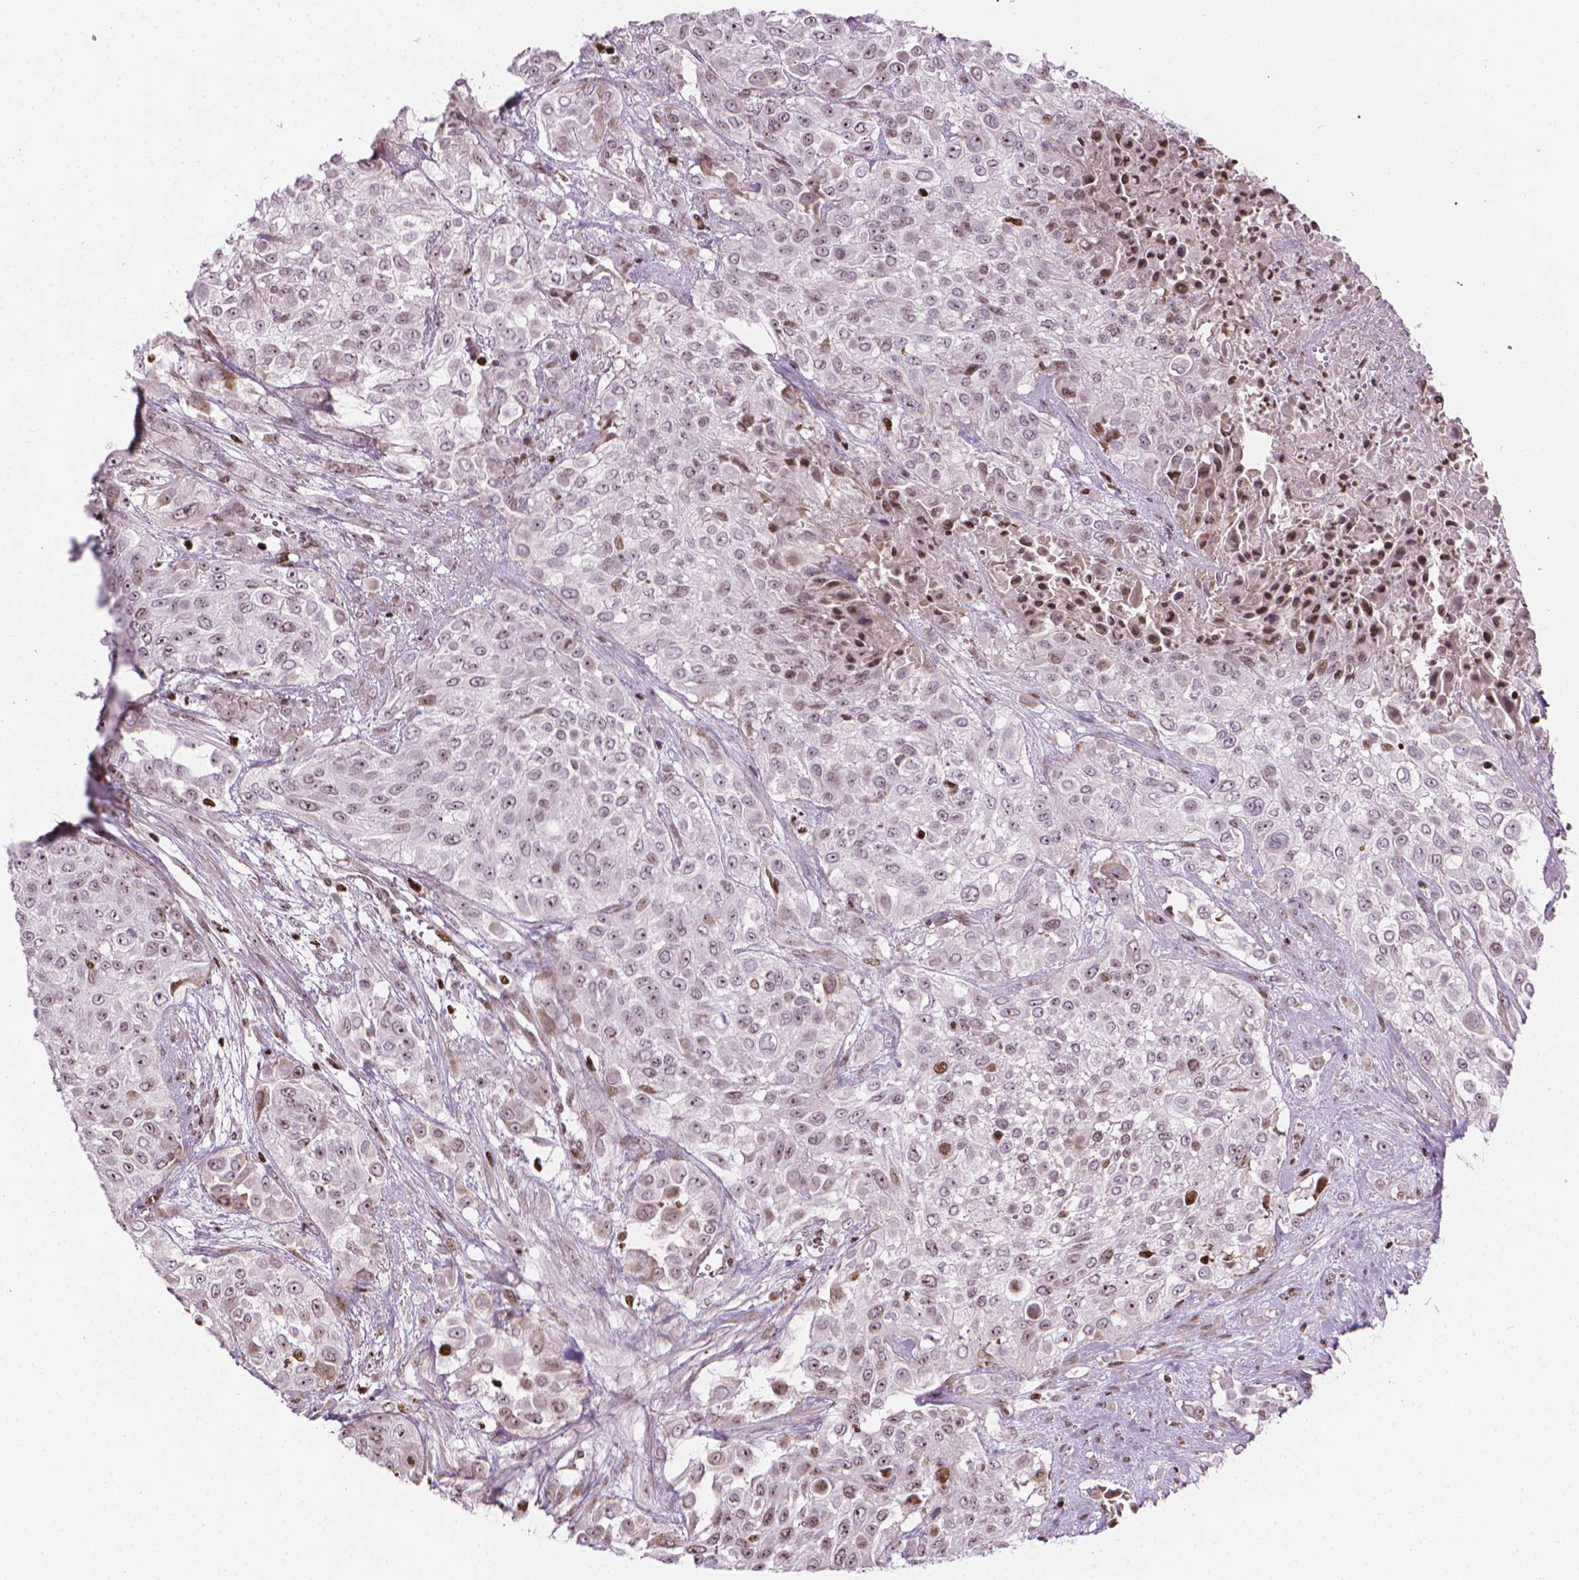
{"staining": {"intensity": "moderate", "quantity": "25%-75%", "location": "nuclear"}, "tissue": "urothelial cancer", "cell_type": "Tumor cells", "image_type": "cancer", "snomed": [{"axis": "morphology", "description": "Urothelial carcinoma, High grade"}, {"axis": "topography", "description": "Urinary bladder"}], "caption": "A medium amount of moderate nuclear positivity is appreciated in approximately 25%-75% of tumor cells in urothelial cancer tissue. (DAB = brown stain, brightfield microscopy at high magnification).", "gene": "PIP4K2A", "patient": {"sex": "male", "age": 57}}